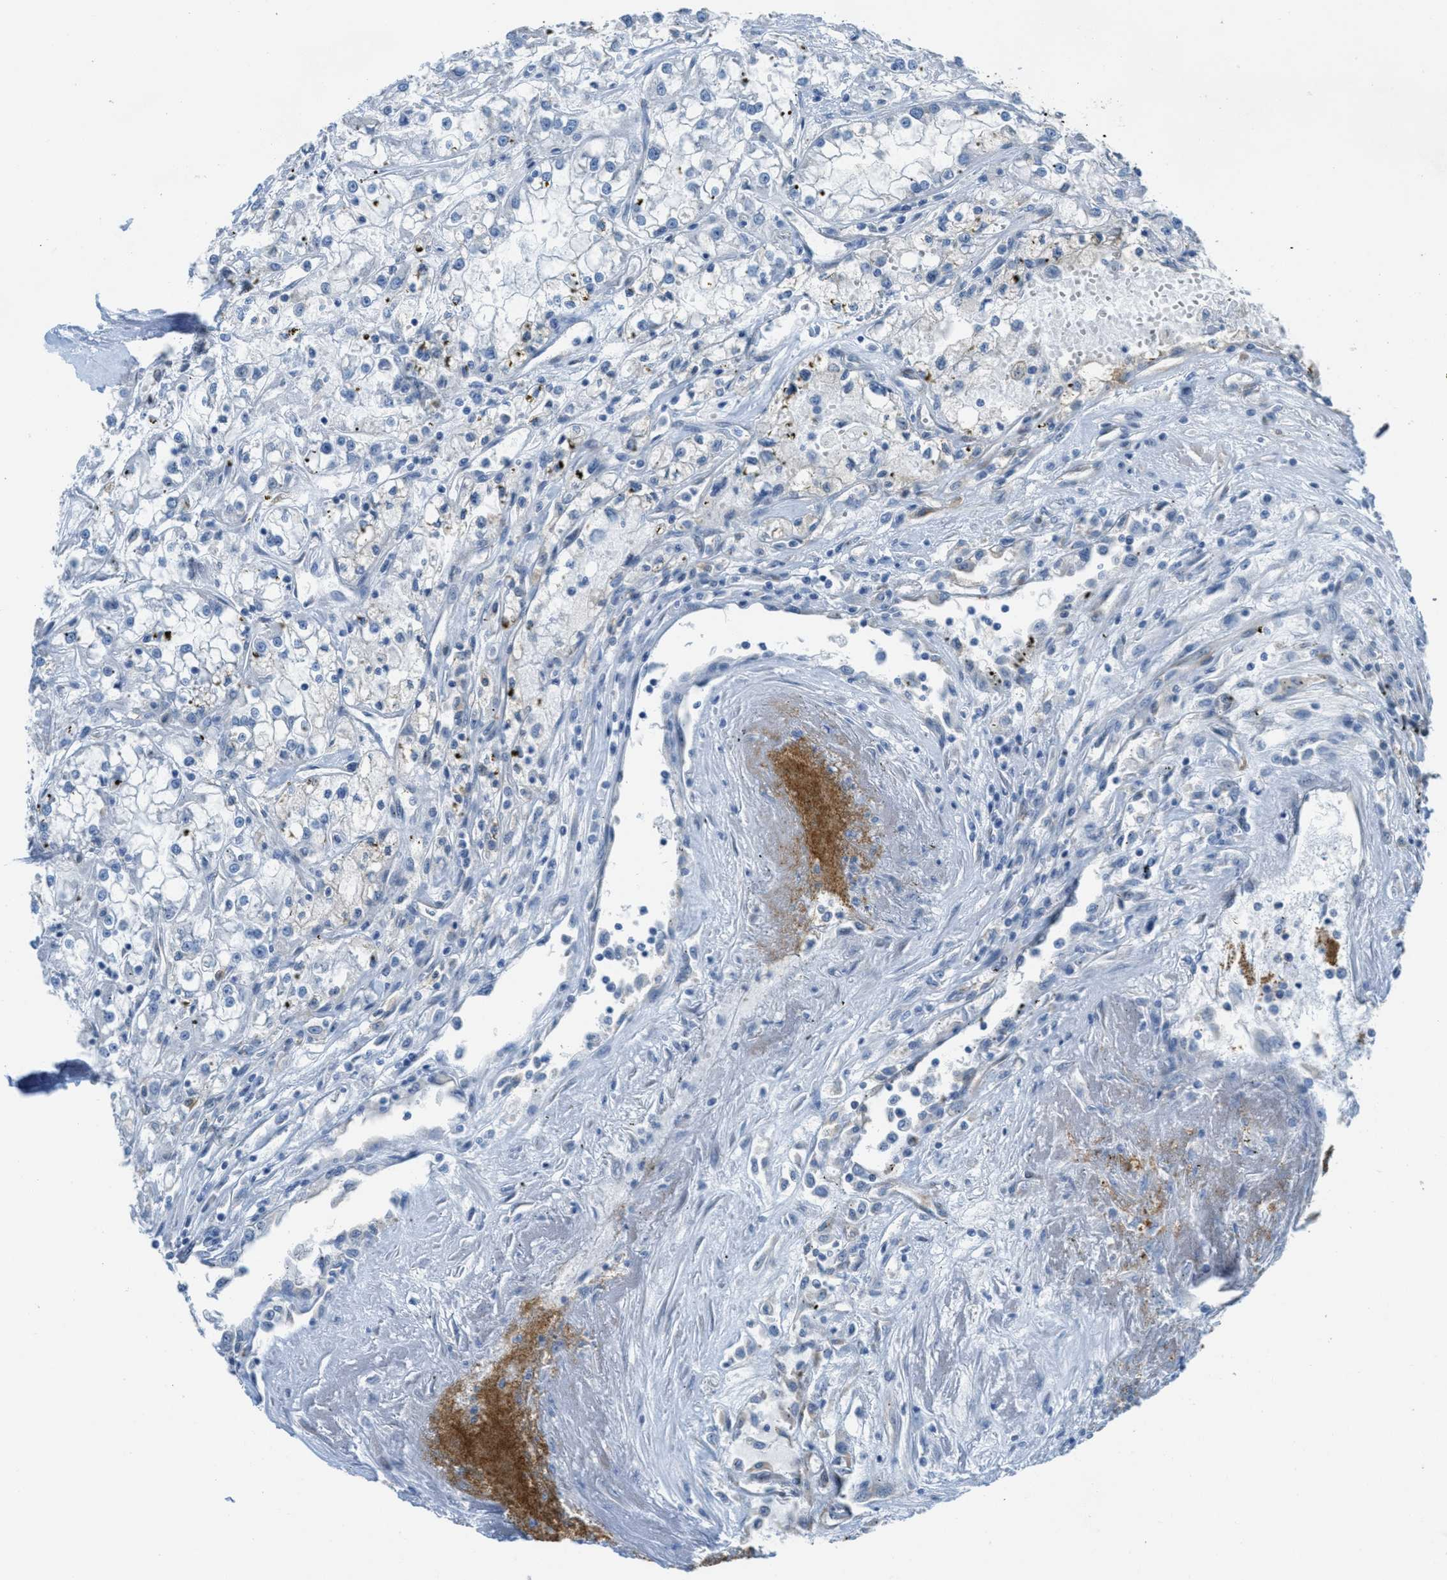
{"staining": {"intensity": "negative", "quantity": "none", "location": "none"}, "tissue": "renal cancer", "cell_type": "Tumor cells", "image_type": "cancer", "snomed": [{"axis": "morphology", "description": "Adenocarcinoma, NOS"}, {"axis": "topography", "description": "Kidney"}], "caption": "An image of human renal cancer is negative for staining in tumor cells. (DAB immunohistochemistry (IHC) with hematoxylin counter stain).", "gene": "MAPRE2", "patient": {"sex": "female", "age": 52}}